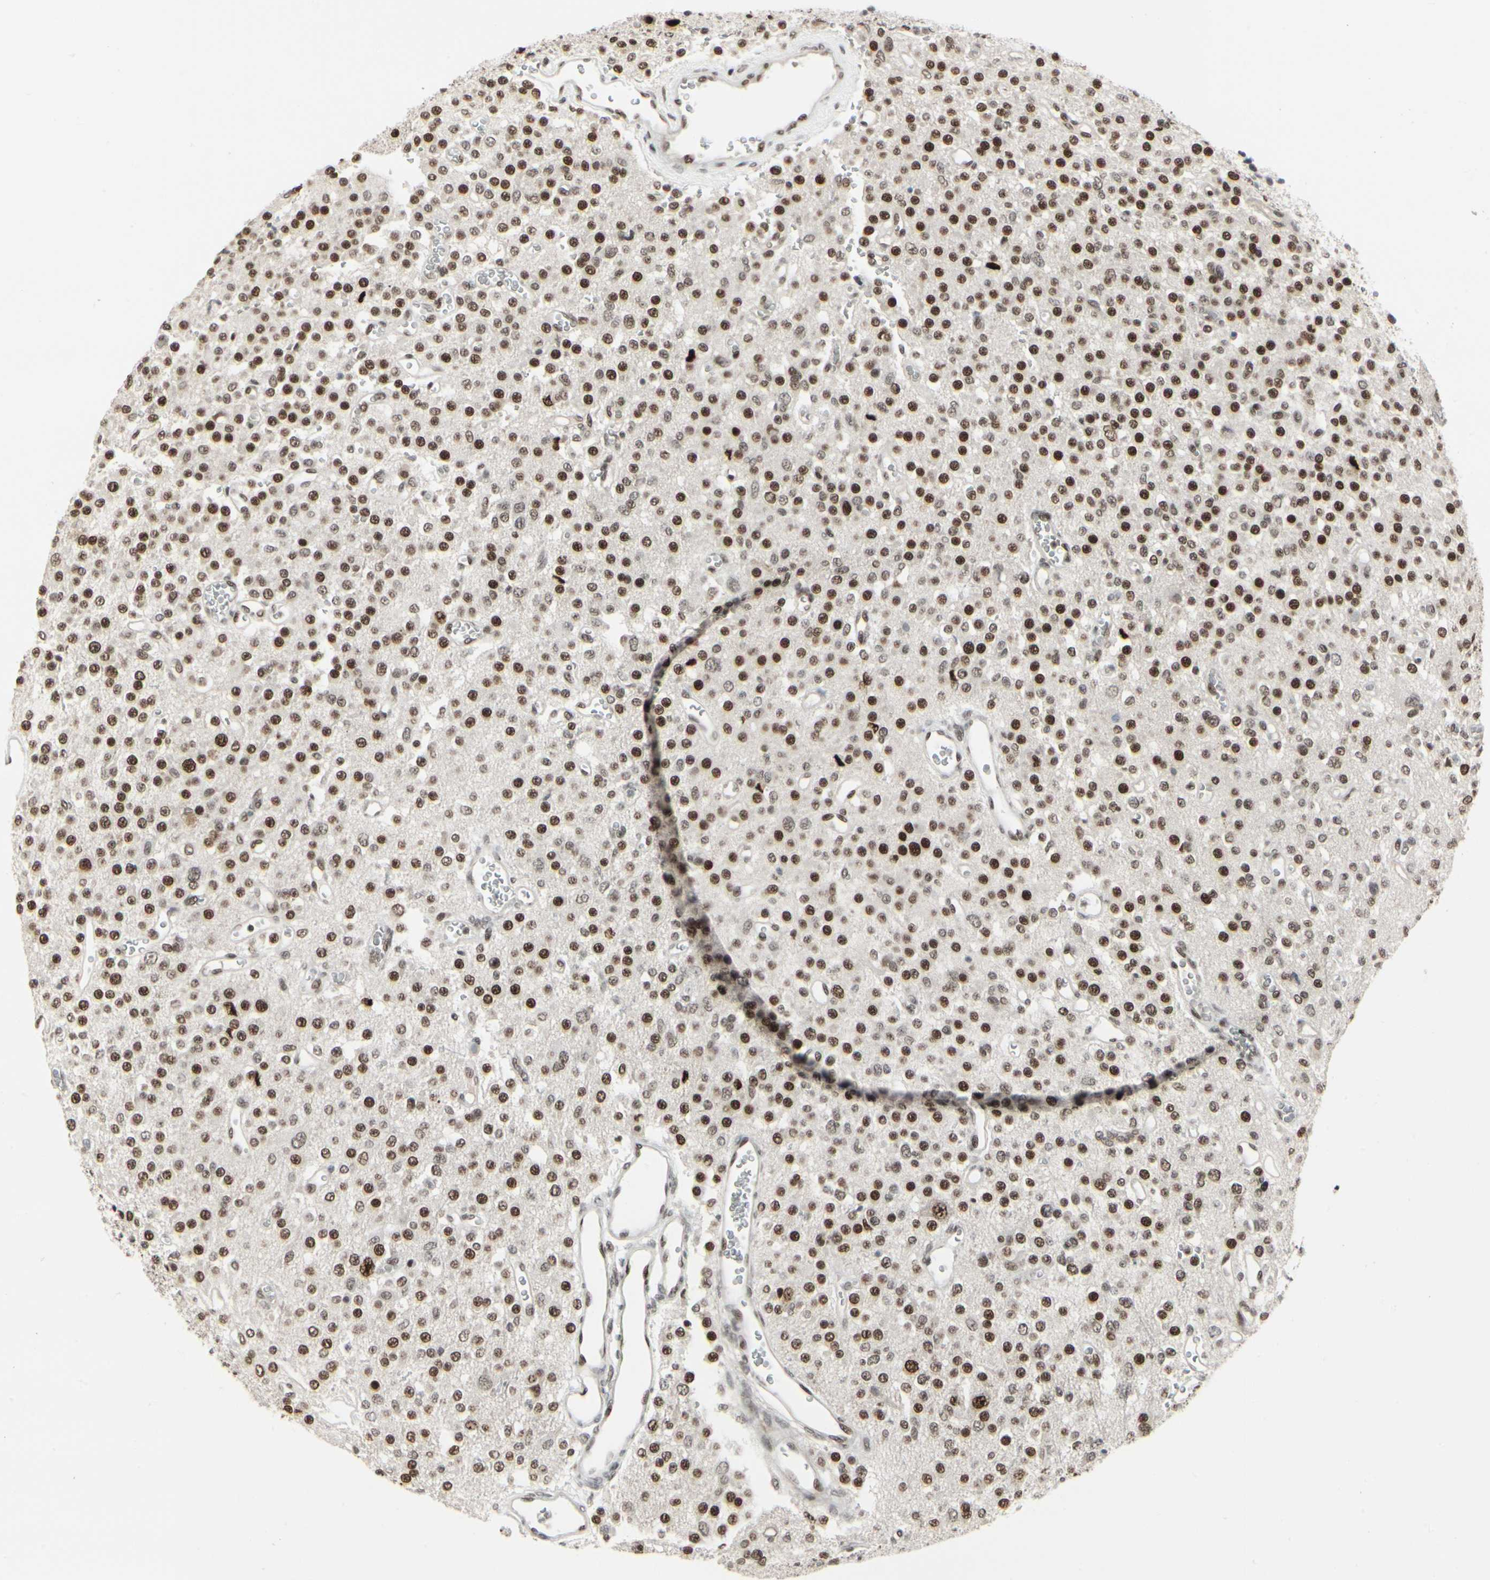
{"staining": {"intensity": "strong", "quantity": ">75%", "location": "nuclear"}, "tissue": "glioma", "cell_type": "Tumor cells", "image_type": "cancer", "snomed": [{"axis": "morphology", "description": "Glioma, malignant, Low grade"}, {"axis": "topography", "description": "Brain"}], "caption": "There is high levels of strong nuclear positivity in tumor cells of glioma, as demonstrated by immunohistochemical staining (brown color).", "gene": "HMG20A", "patient": {"sex": "male", "age": 38}}